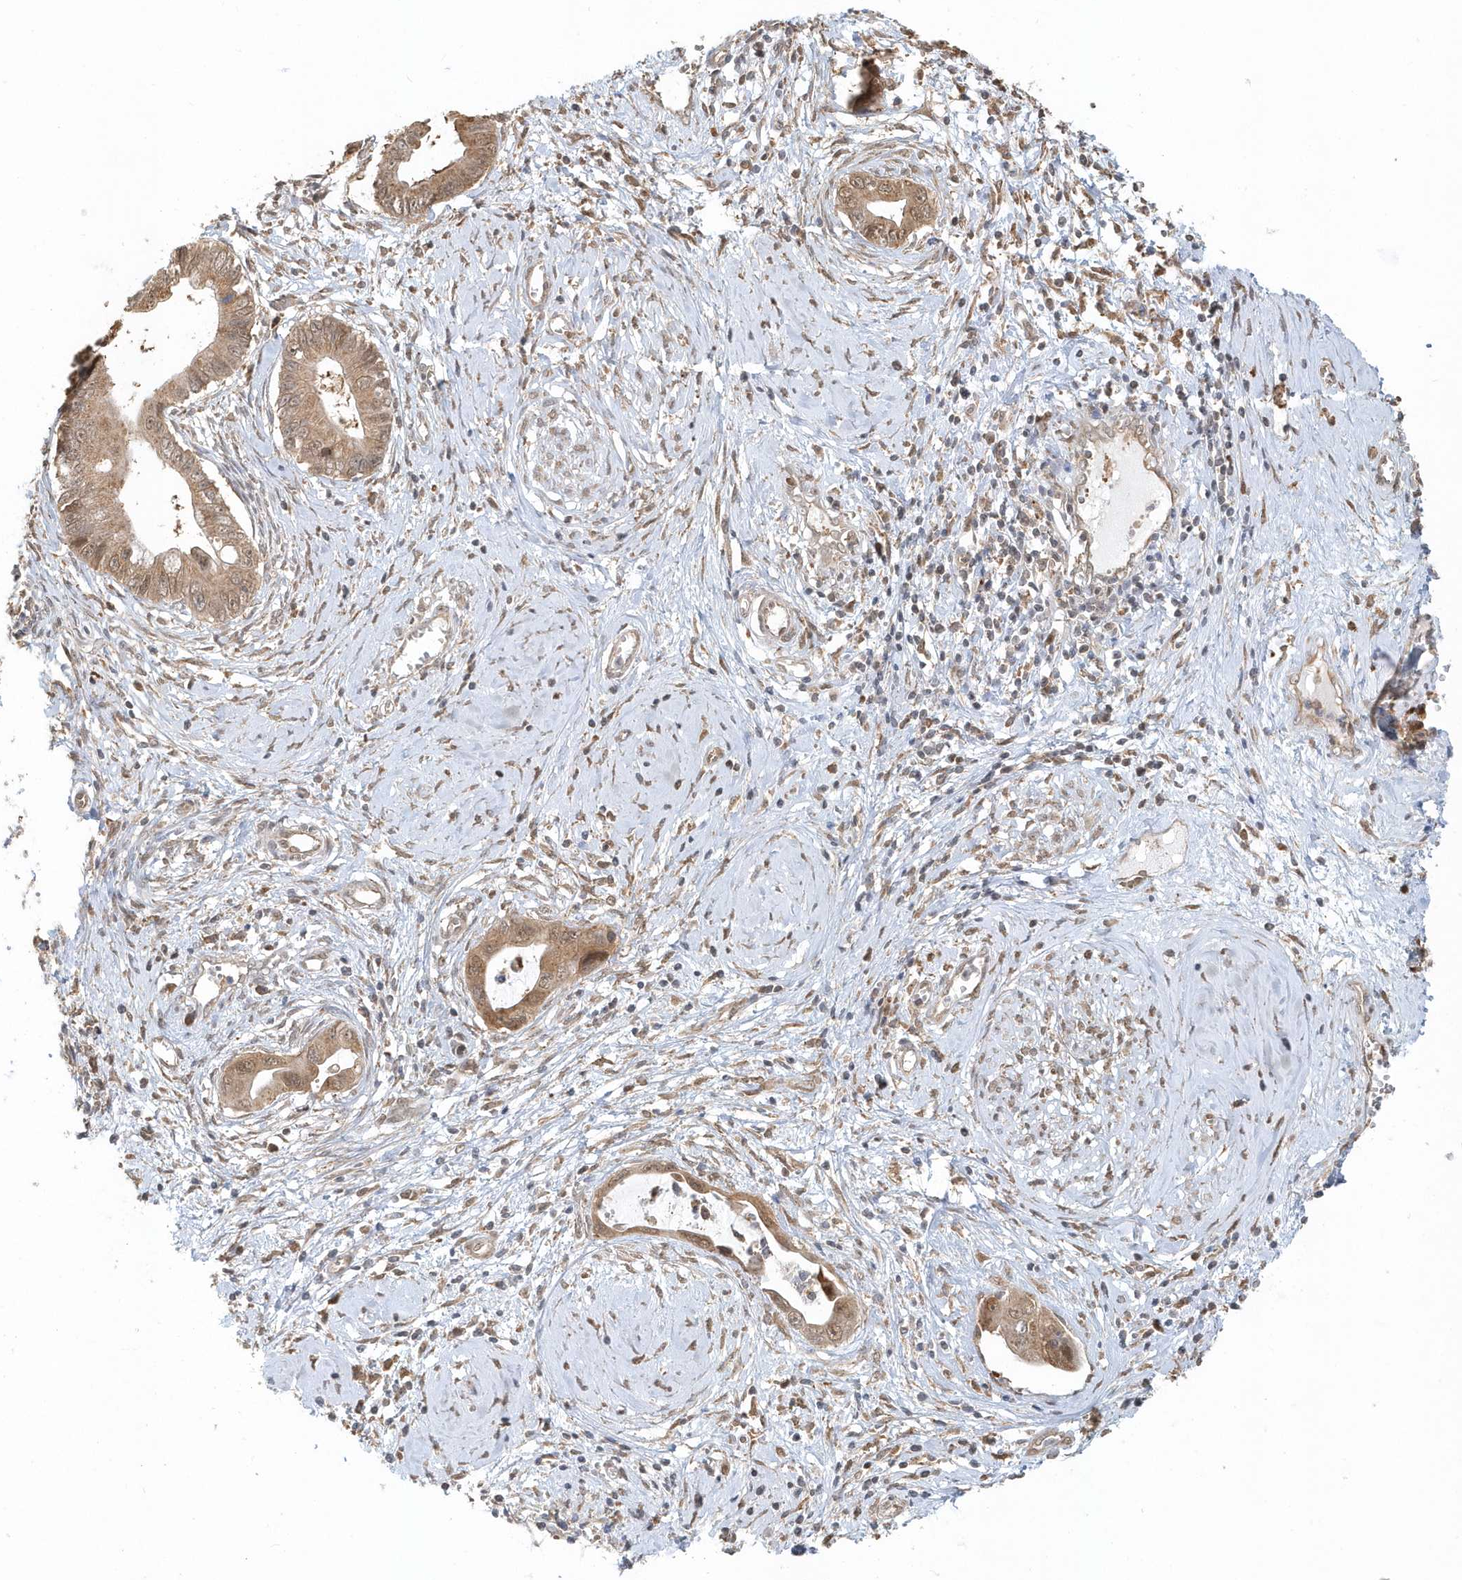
{"staining": {"intensity": "moderate", "quantity": ">75%", "location": "cytoplasmic/membranous,nuclear"}, "tissue": "cervical cancer", "cell_type": "Tumor cells", "image_type": "cancer", "snomed": [{"axis": "morphology", "description": "Adenocarcinoma, NOS"}, {"axis": "topography", "description": "Cervix"}], "caption": "Immunohistochemical staining of human cervical cancer demonstrates moderate cytoplasmic/membranous and nuclear protein positivity in about >75% of tumor cells.", "gene": "PSMD6", "patient": {"sex": "female", "age": 44}}